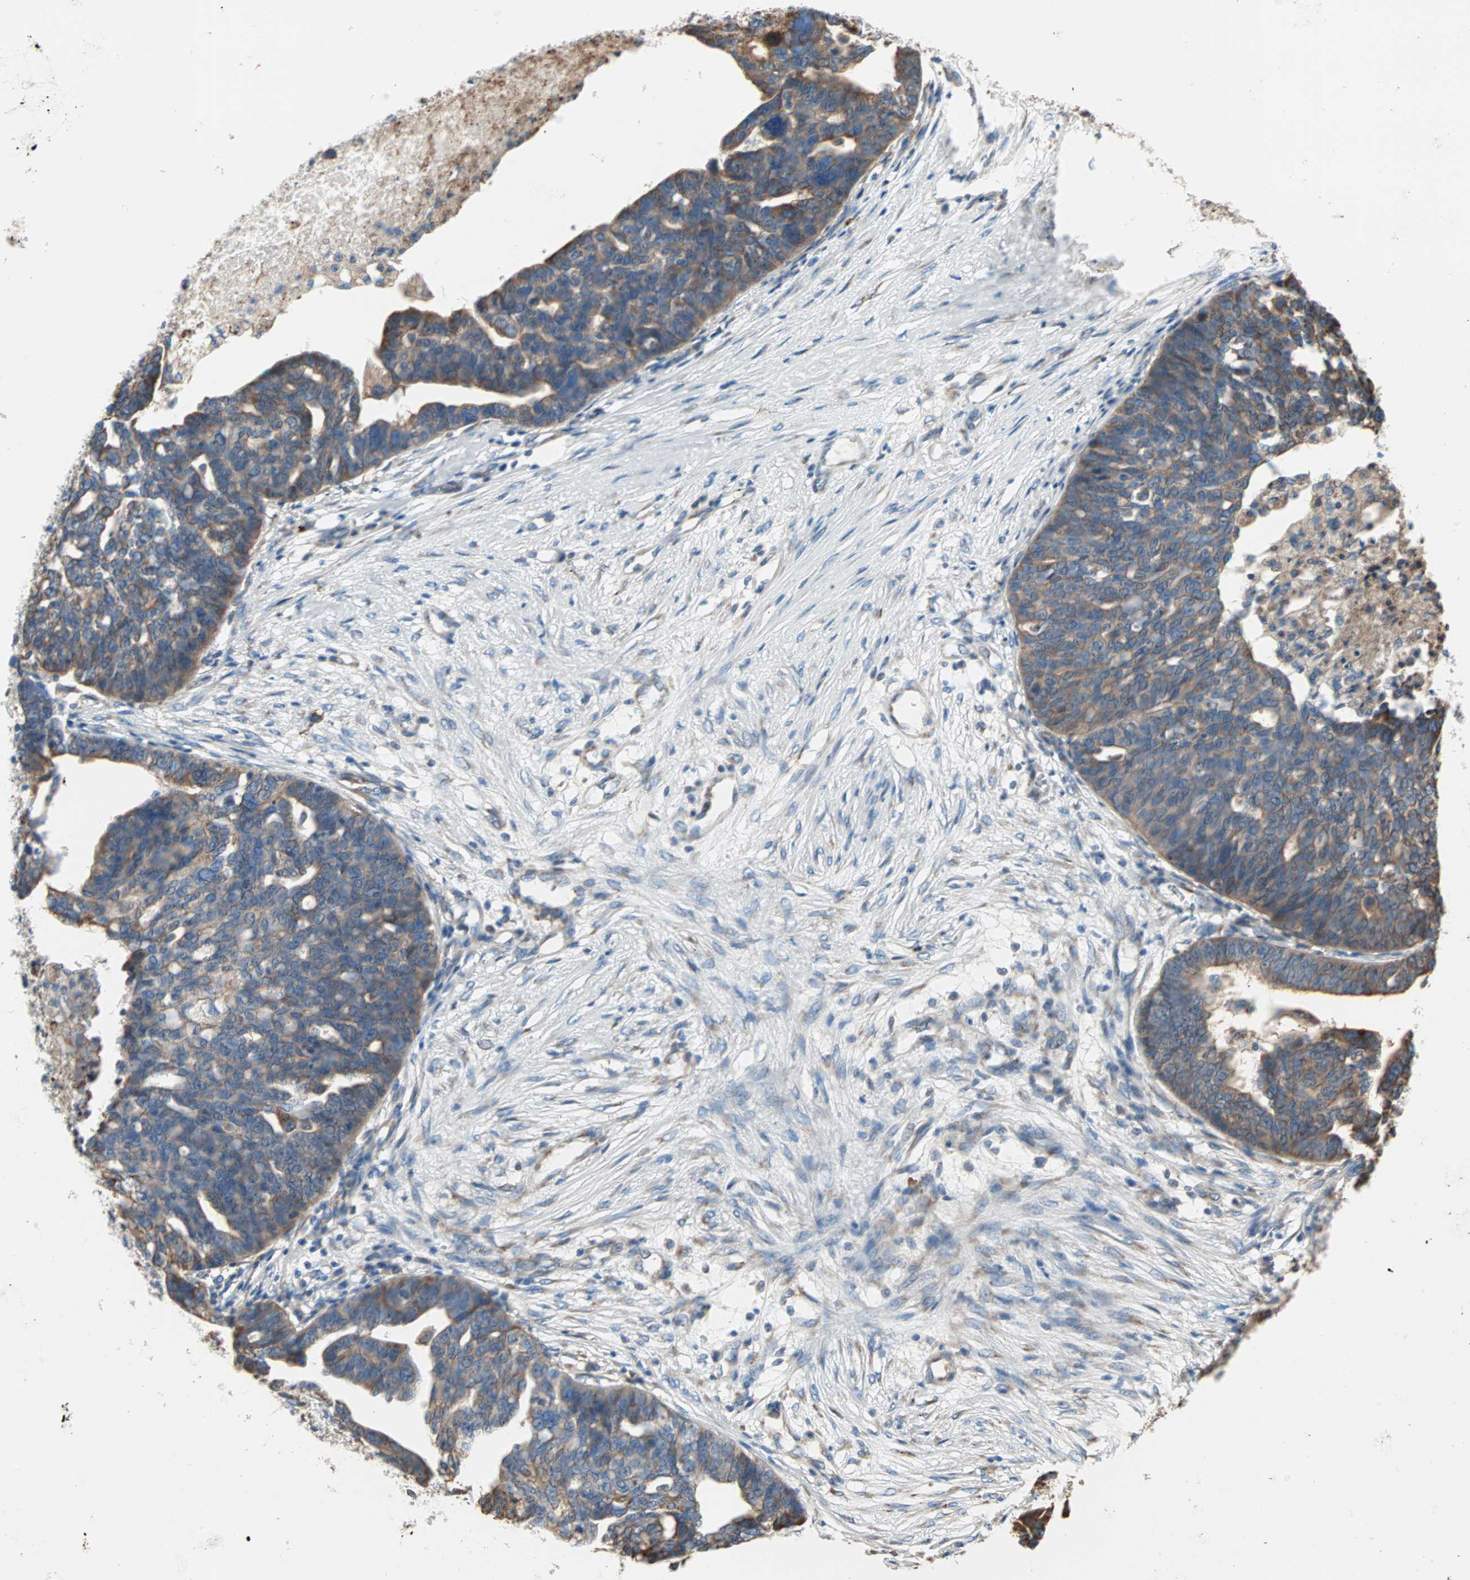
{"staining": {"intensity": "moderate", "quantity": ">75%", "location": "cytoplasmic/membranous"}, "tissue": "ovarian cancer", "cell_type": "Tumor cells", "image_type": "cancer", "snomed": [{"axis": "morphology", "description": "Cystadenocarcinoma, serous, NOS"}, {"axis": "topography", "description": "Ovary"}], "caption": "Protein staining exhibits moderate cytoplasmic/membranous positivity in approximately >75% of tumor cells in ovarian cancer (serous cystadenocarcinoma). (Stains: DAB in brown, nuclei in blue, Microscopy: brightfield microscopy at high magnification).", "gene": "PLCXD1", "patient": {"sex": "female", "age": 59}}